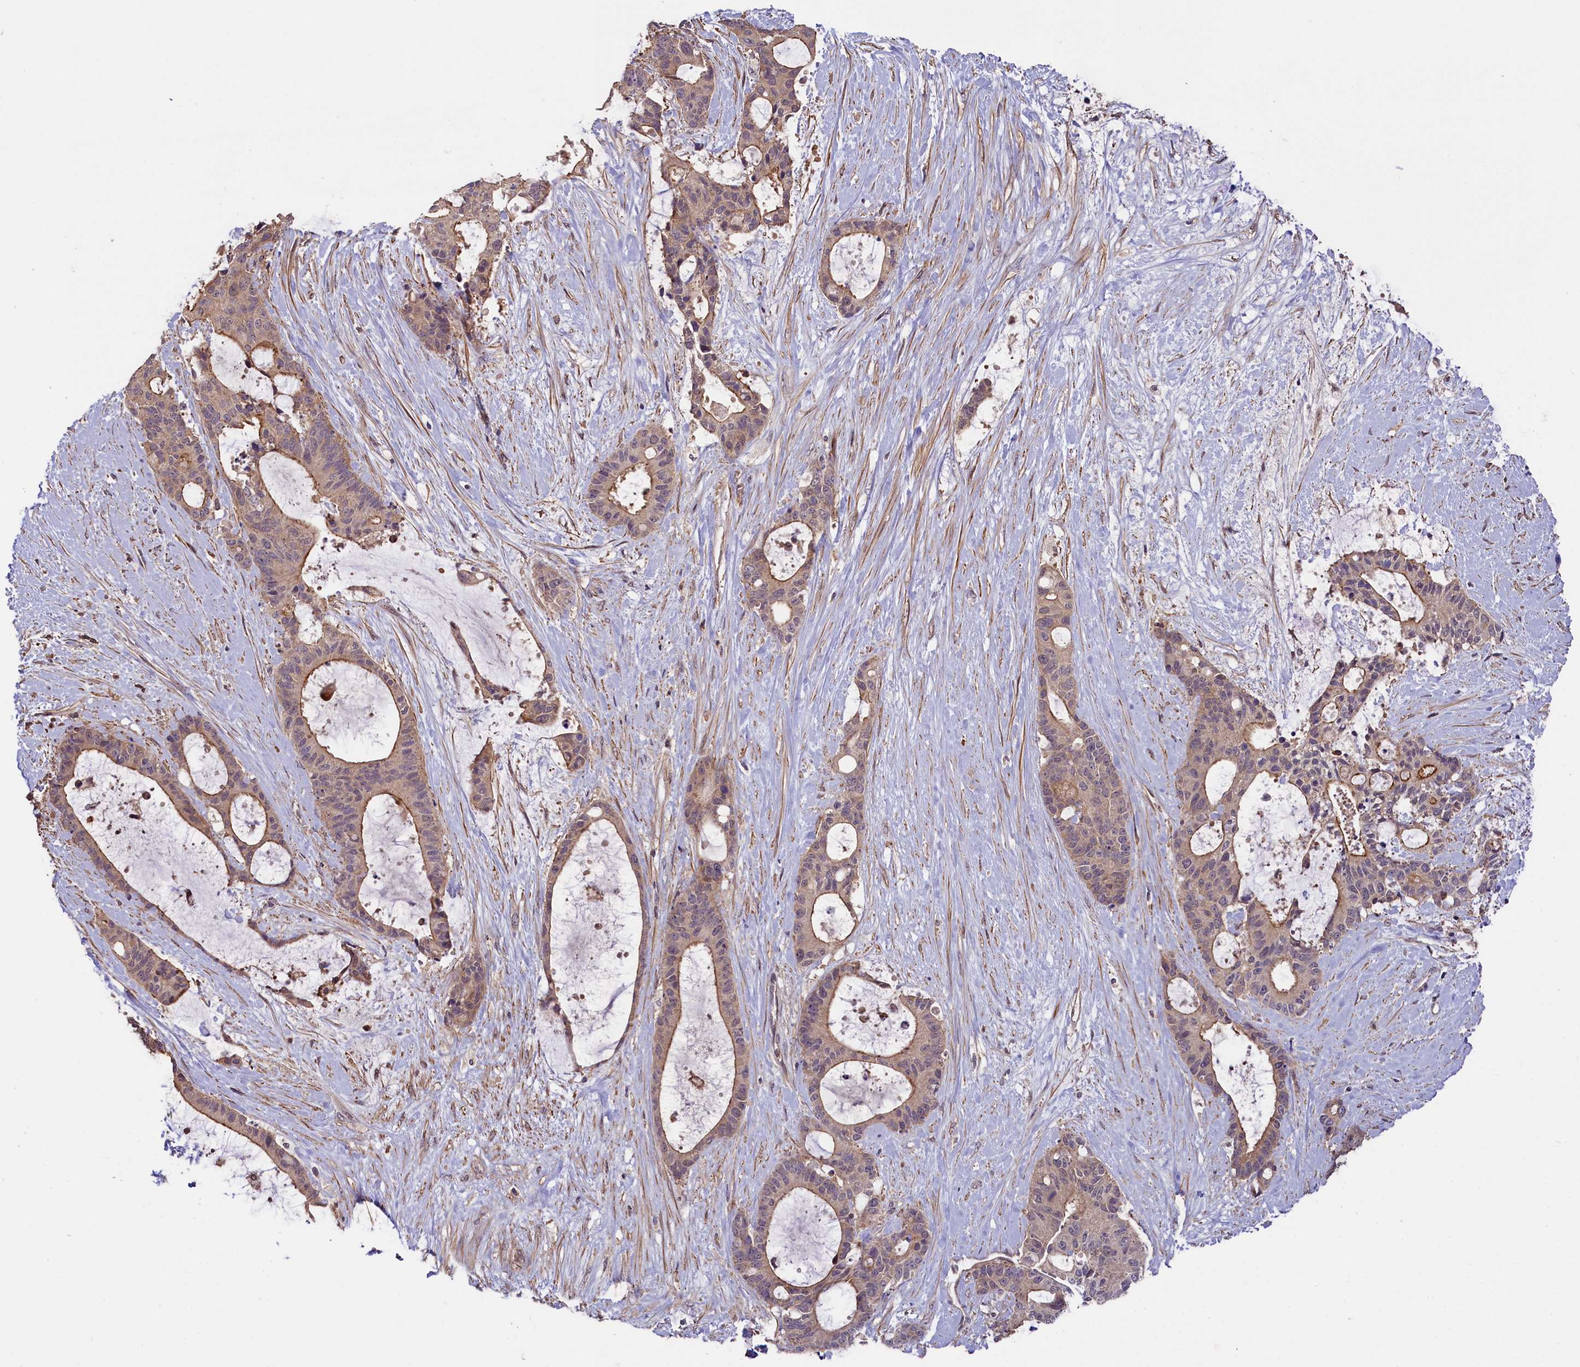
{"staining": {"intensity": "moderate", "quantity": "<25%", "location": "cytoplasmic/membranous"}, "tissue": "liver cancer", "cell_type": "Tumor cells", "image_type": "cancer", "snomed": [{"axis": "morphology", "description": "Normal tissue, NOS"}, {"axis": "morphology", "description": "Cholangiocarcinoma"}, {"axis": "topography", "description": "Liver"}, {"axis": "topography", "description": "Peripheral nerve tissue"}], "caption": "IHC staining of liver cholangiocarcinoma, which shows low levels of moderate cytoplasmic/membranous expression in approximately <25% of tumor cells indicating moderate cytoplasmic/membranous protein positivity. The staining was performed using DAB (brown) for protein detection and nuclei were counterstained in hematoxylin (blue).", "gene": "SKIDA1", "patient": {"sex": "female", "age": 73}}